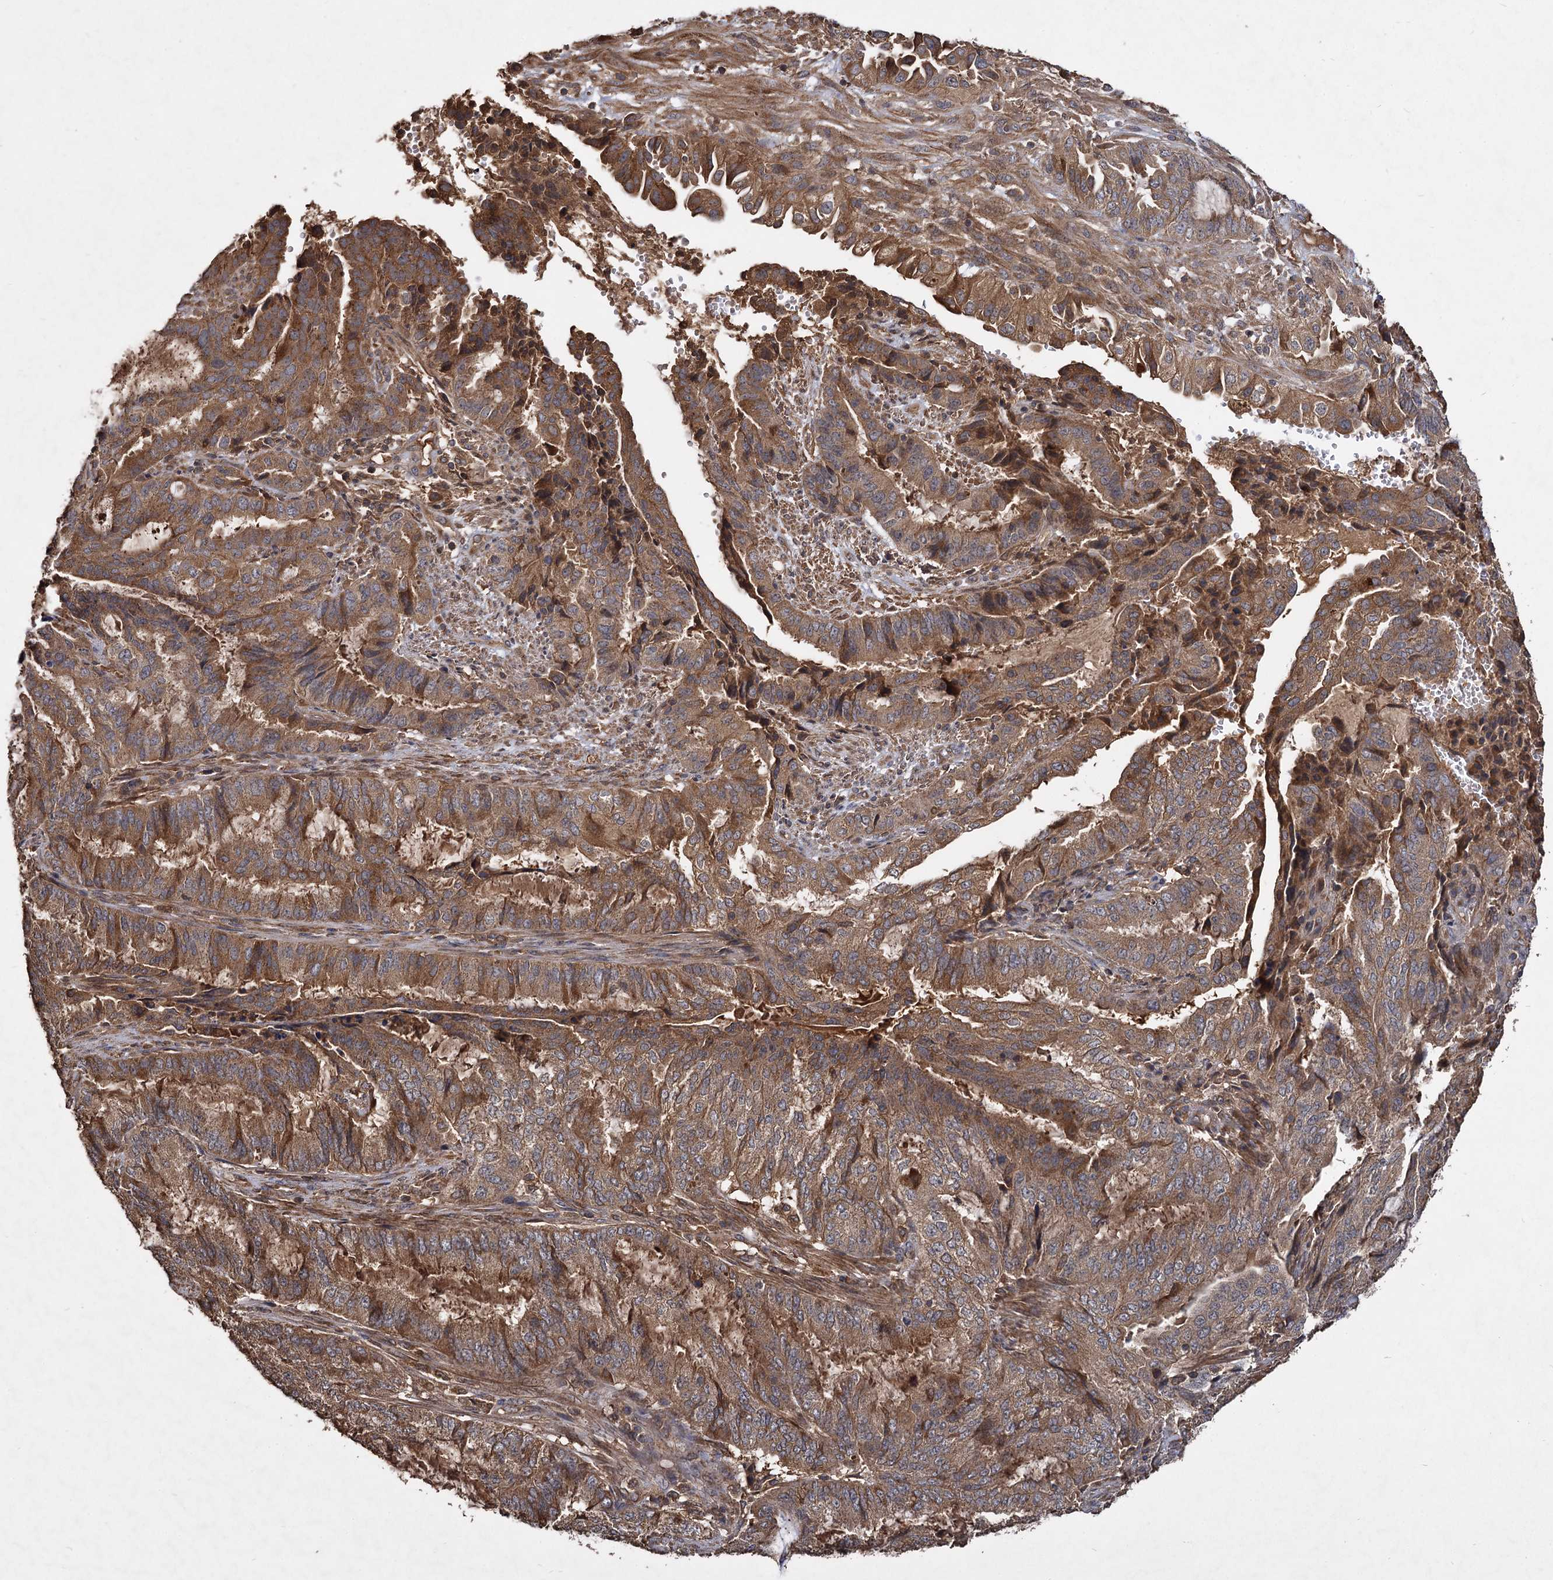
{"staining": {"intensity": "moderate", "quantity": ">75%", "location": "cytoplasmic/membranous"}, "tissue": "endometrial cancer", "cell_type": "Tumor cells", "image_type": "cancer", "snomed": [{"axis": "morphology", "description": "Adenocarcinoma, NOS"}, {"axis": "topography", "description": "Endometrium"}], "caption": "This photomicrograph exhibits immunohistochemistry (IHC) staining of human endometrial adenocarcinoma, with medium moderate cytoplasmic/membranous expression in approximately >75% of tumor cells.", "gene": "GCLC", "patient": {"sex": "female", "age": 51}}